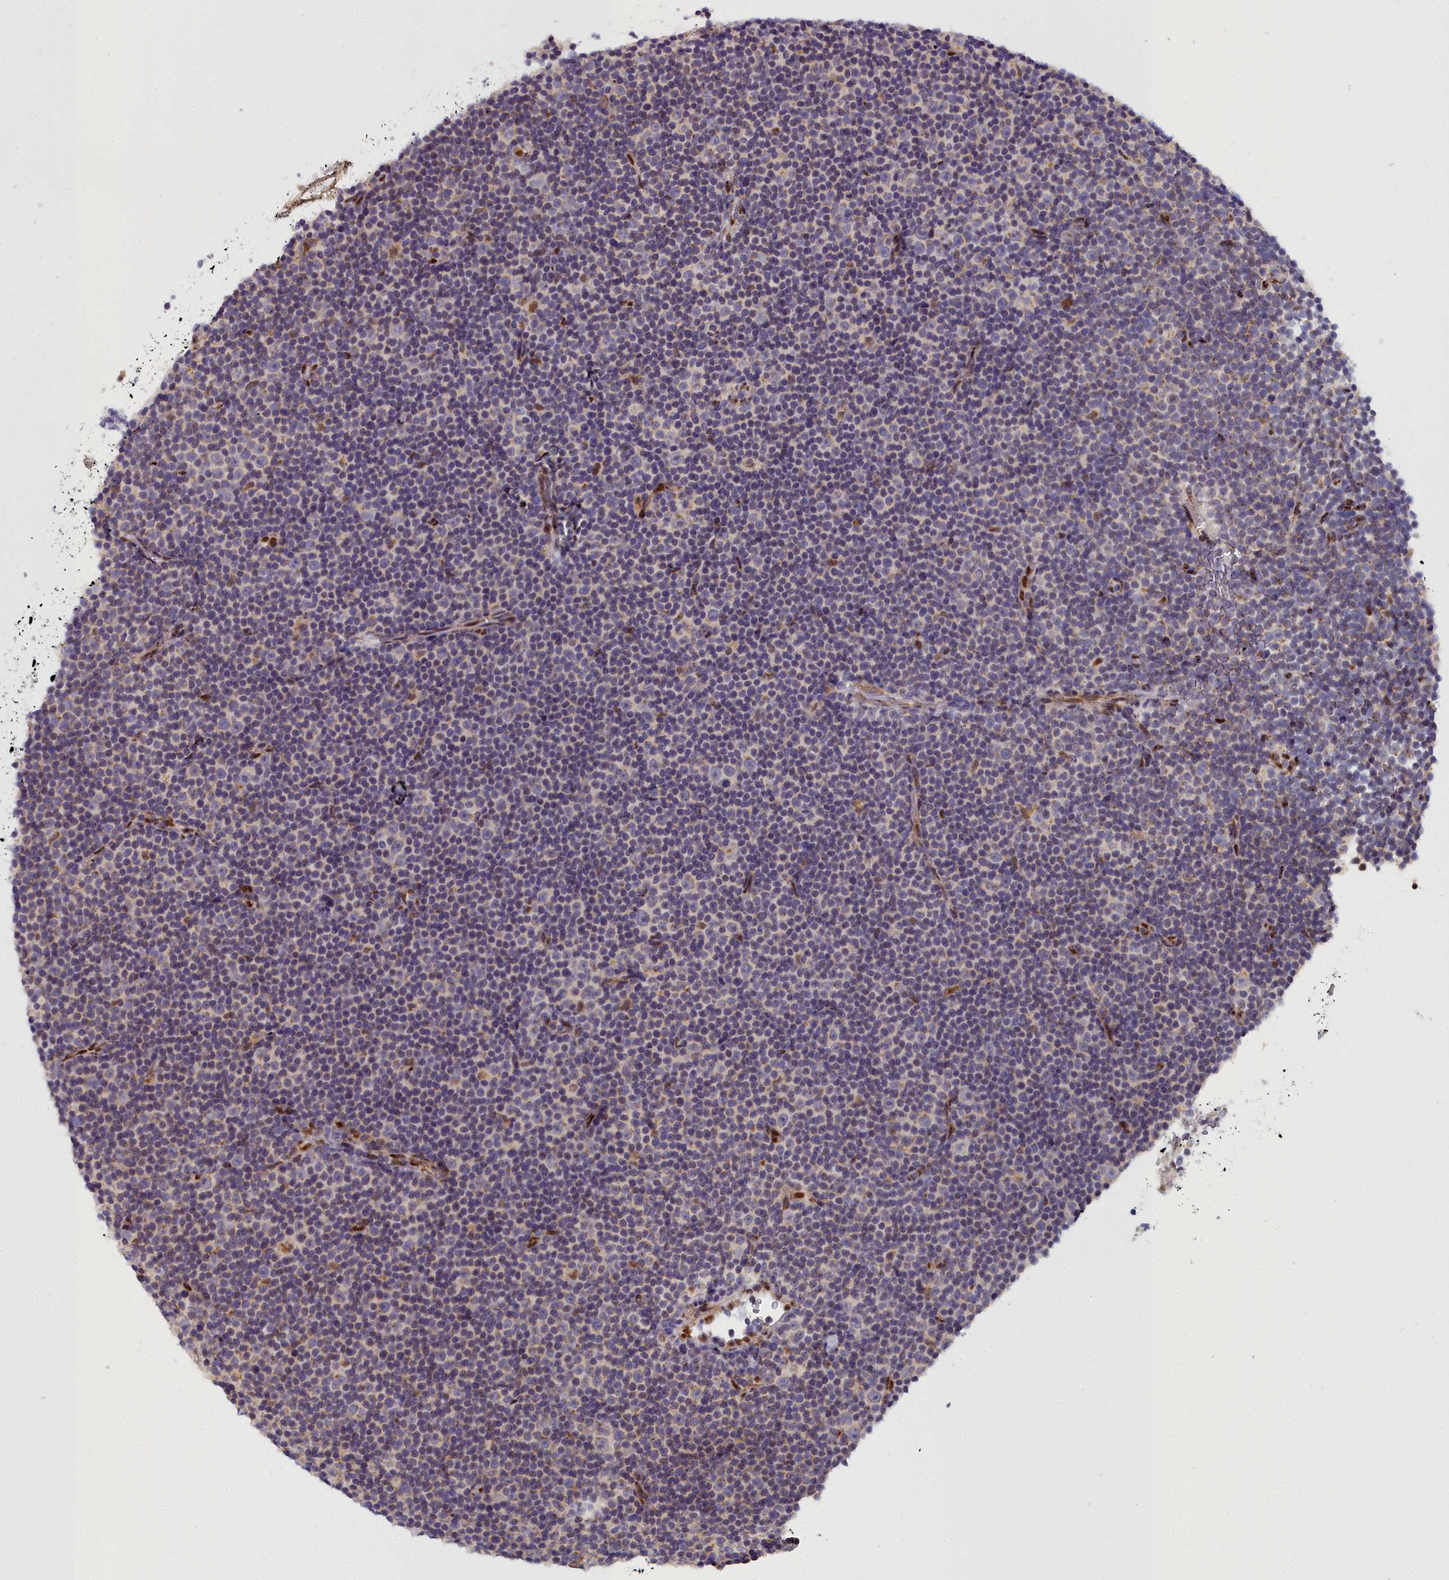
{"staining": {"intensity": "negative", "quantity": "none", "location": "none"}, "tissue": "lymphoma", "cell_type": "Tumor cells", "image_type": "cancer", "snomed": [{"axis": "morphology", "description": "Malignant lymphoma, non-Hodgkin's type, Low grade"}, {"axis": "topography", "description": "Lymph node"}], "caption": "Protein analysis of malignant lymphoma, non-Hodgkin's type (low-grade) demonstrates no significant staining in tumor cells. Brightfield microscopy of IHC stained with DAB (brown) and hematoxylin (blue), captured at high magnification.", "gene": "WDPCP", "patient": {"sex": "female", "age": 67}}